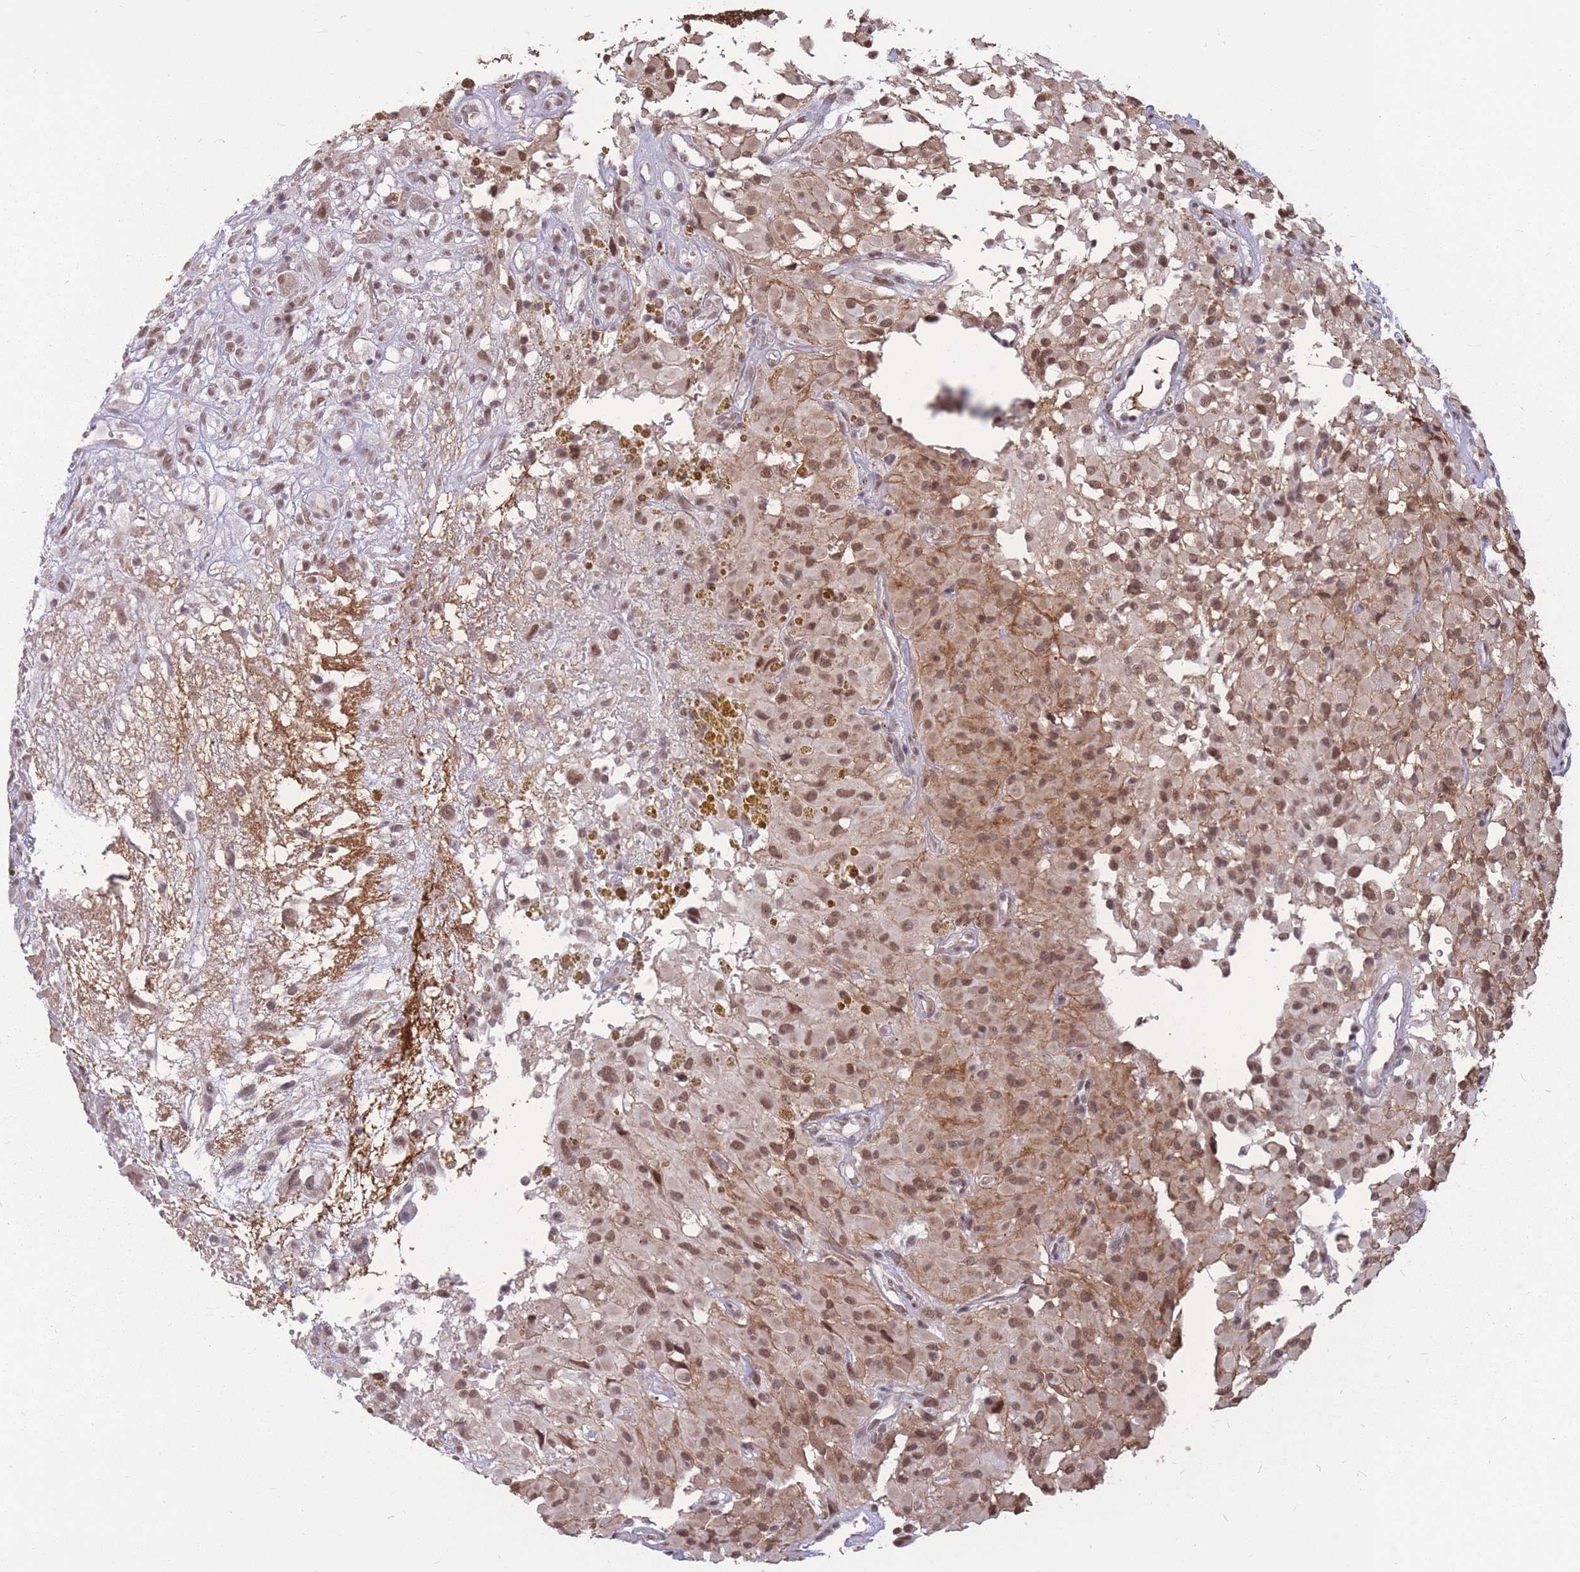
{"staining": {"intensity": "moderate", "quantity": ">75%", "location": "nuclear"}, "tissue": "glioma", "cell_type": "Tumor cells", "image_type": "cancer", "snomed": [{"axis": "morphology", "description": "Glioma, malignant, High grade"}, {"axis": "topography", "description": "Brain"}], "caption": "This is an image of IHC staining of glioma, which shows moderate staining in the nuclear of tumor cells.", "gene": "ADD2", "patient": {"sex": "female", "age": 59}}